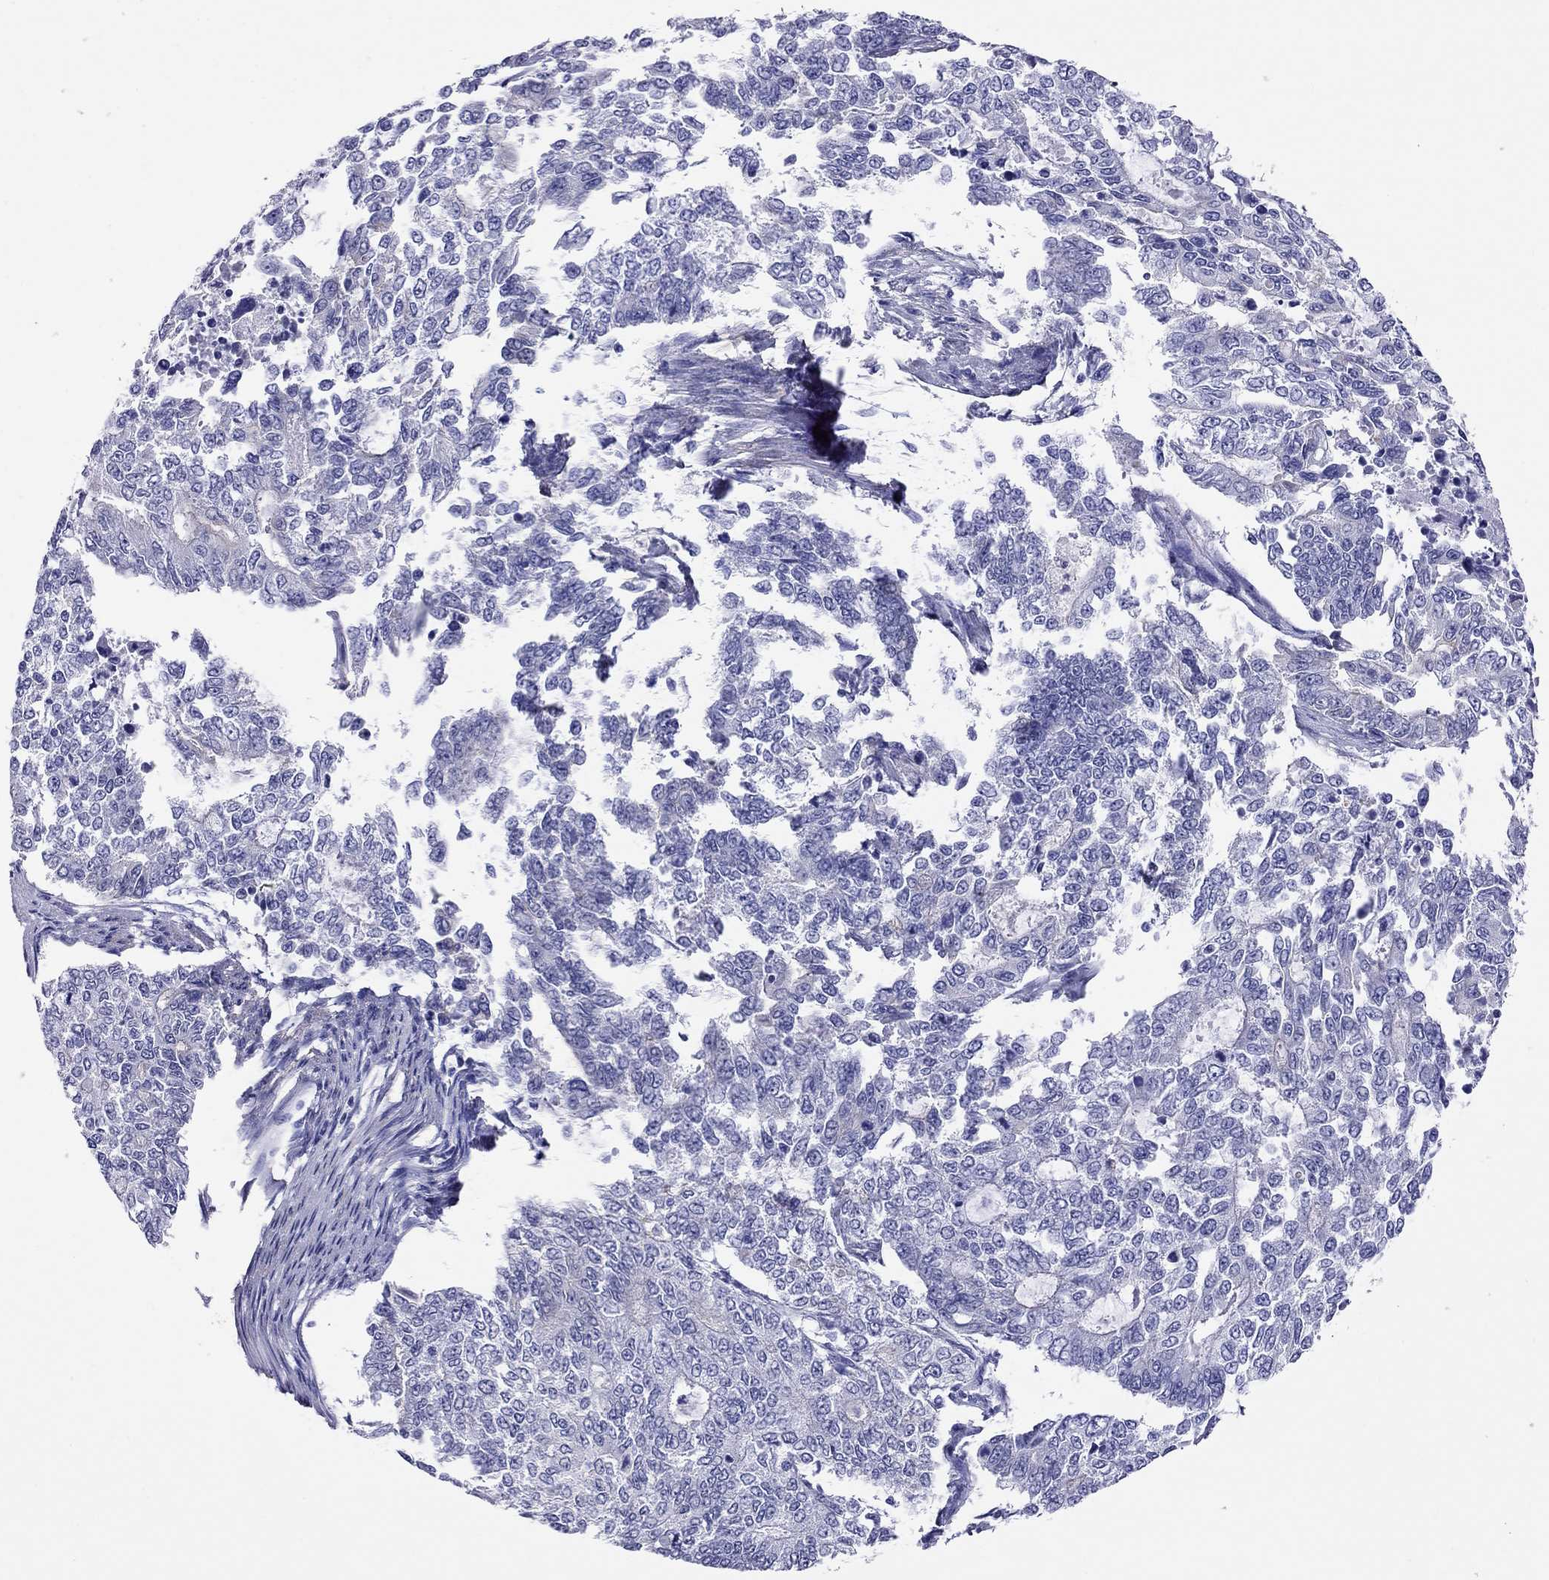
{"staining": {"intensity": "negative", "quantity": "none", "location": "none"}, "tissue": "endometrial cancer", "cell_type": "Tumor cells", "image_type": "cancer", "snomed": [{"axis": "morphology", "description": "Adenocarcinoma, NOS"}, {"axis": "topography", "description": "Uterus"}], "caption": "High power microscopy histopathology image of an immunohistochemistry (IHC) histopathology image of endometrial cancer (adenocarcinoma), revealing no significant positivity in tumor cells. (Stains: DAB (3,3'-diaminobenzidine) IHC with hematoxylin counter stain, Microscopy: brightfield microscopy at high magnification).", "gene": "MYMX", "patient": {"sex": "female", "age": 59}}